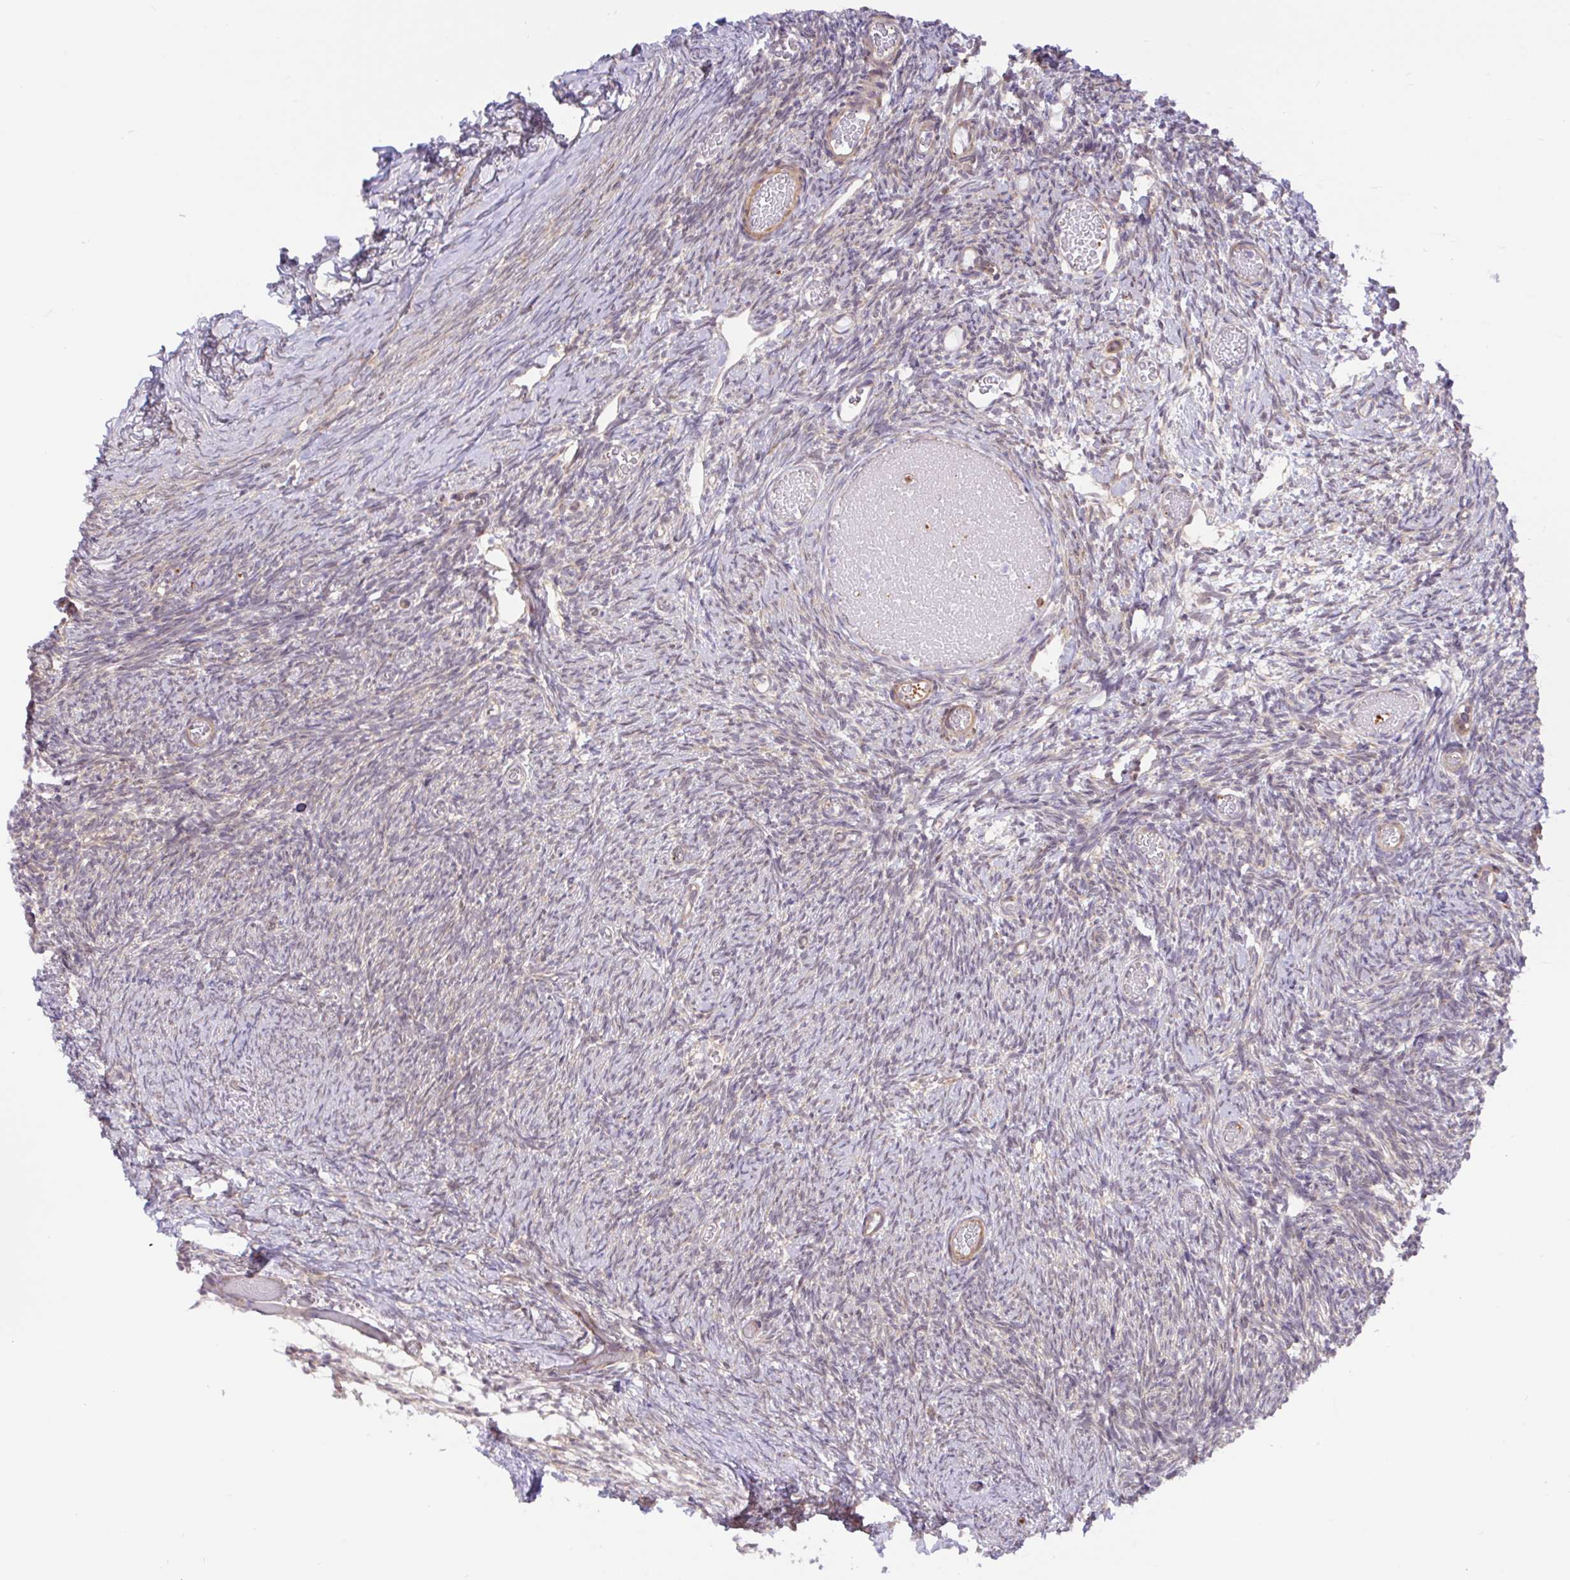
{"staining": {"intensity": "moderate", "quantity": ">75%", "location": "cytoplasmic/membranous"}, "tissue": "ovary", "cell_type": "Follicle cells", "image_type": "normal", "snomed": [{"axis": "morphology", "description": "Normal tissue, NOS"}, {"axis": "topography", "description": "Ovary"}], "caption": "Protein staining by immunohistochemistry reveals moderate cytoplasmic/membranous expression in approximately >75% of follicle cells in normal ovary. (IHC, brightfield microscopy, high magnification).", "gene": "DLEU7", "patient": {"sex": "female", "age": 39}}